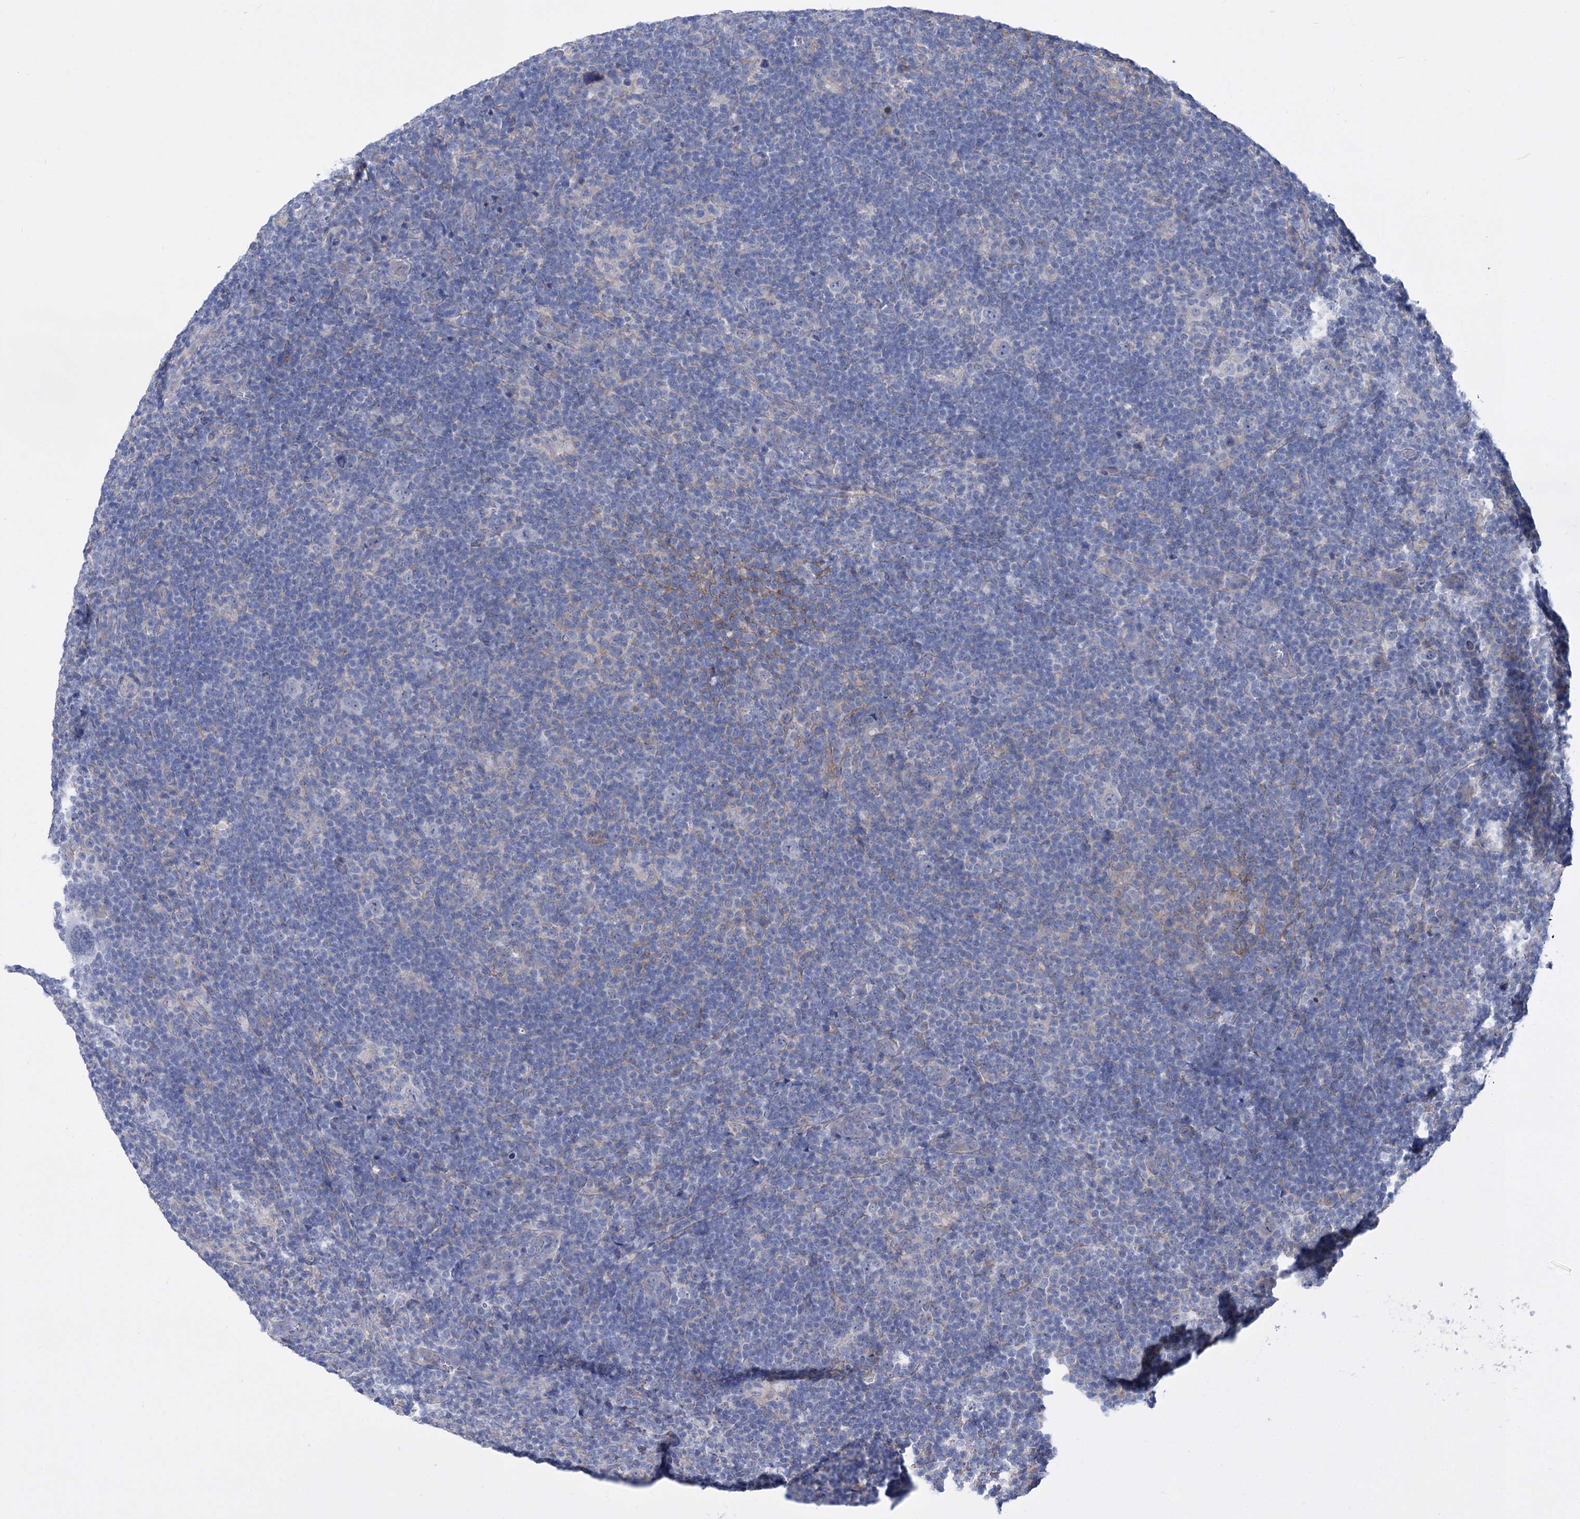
{"staining": {"intensity": "negative", "quantity": "none", "location": "none"}, "tissue": "lymphoma", "cell_type": "Tumor cells", "image_type": "cancer", "snomed": [{"axis": "morphology", "description": "Hodgkin's disease, NOS"}, {"axis": "topography", "description": "Lymph node"}], "caption": "High power microscopy histopathology image of an immunohistochemistry photomicrograph of lymphoma, revealing no significant expression in tumor cells. (DAB IHC, high magnification).", "gene": "LRRC34", "patient": {"sex": "female", "age": 57}}